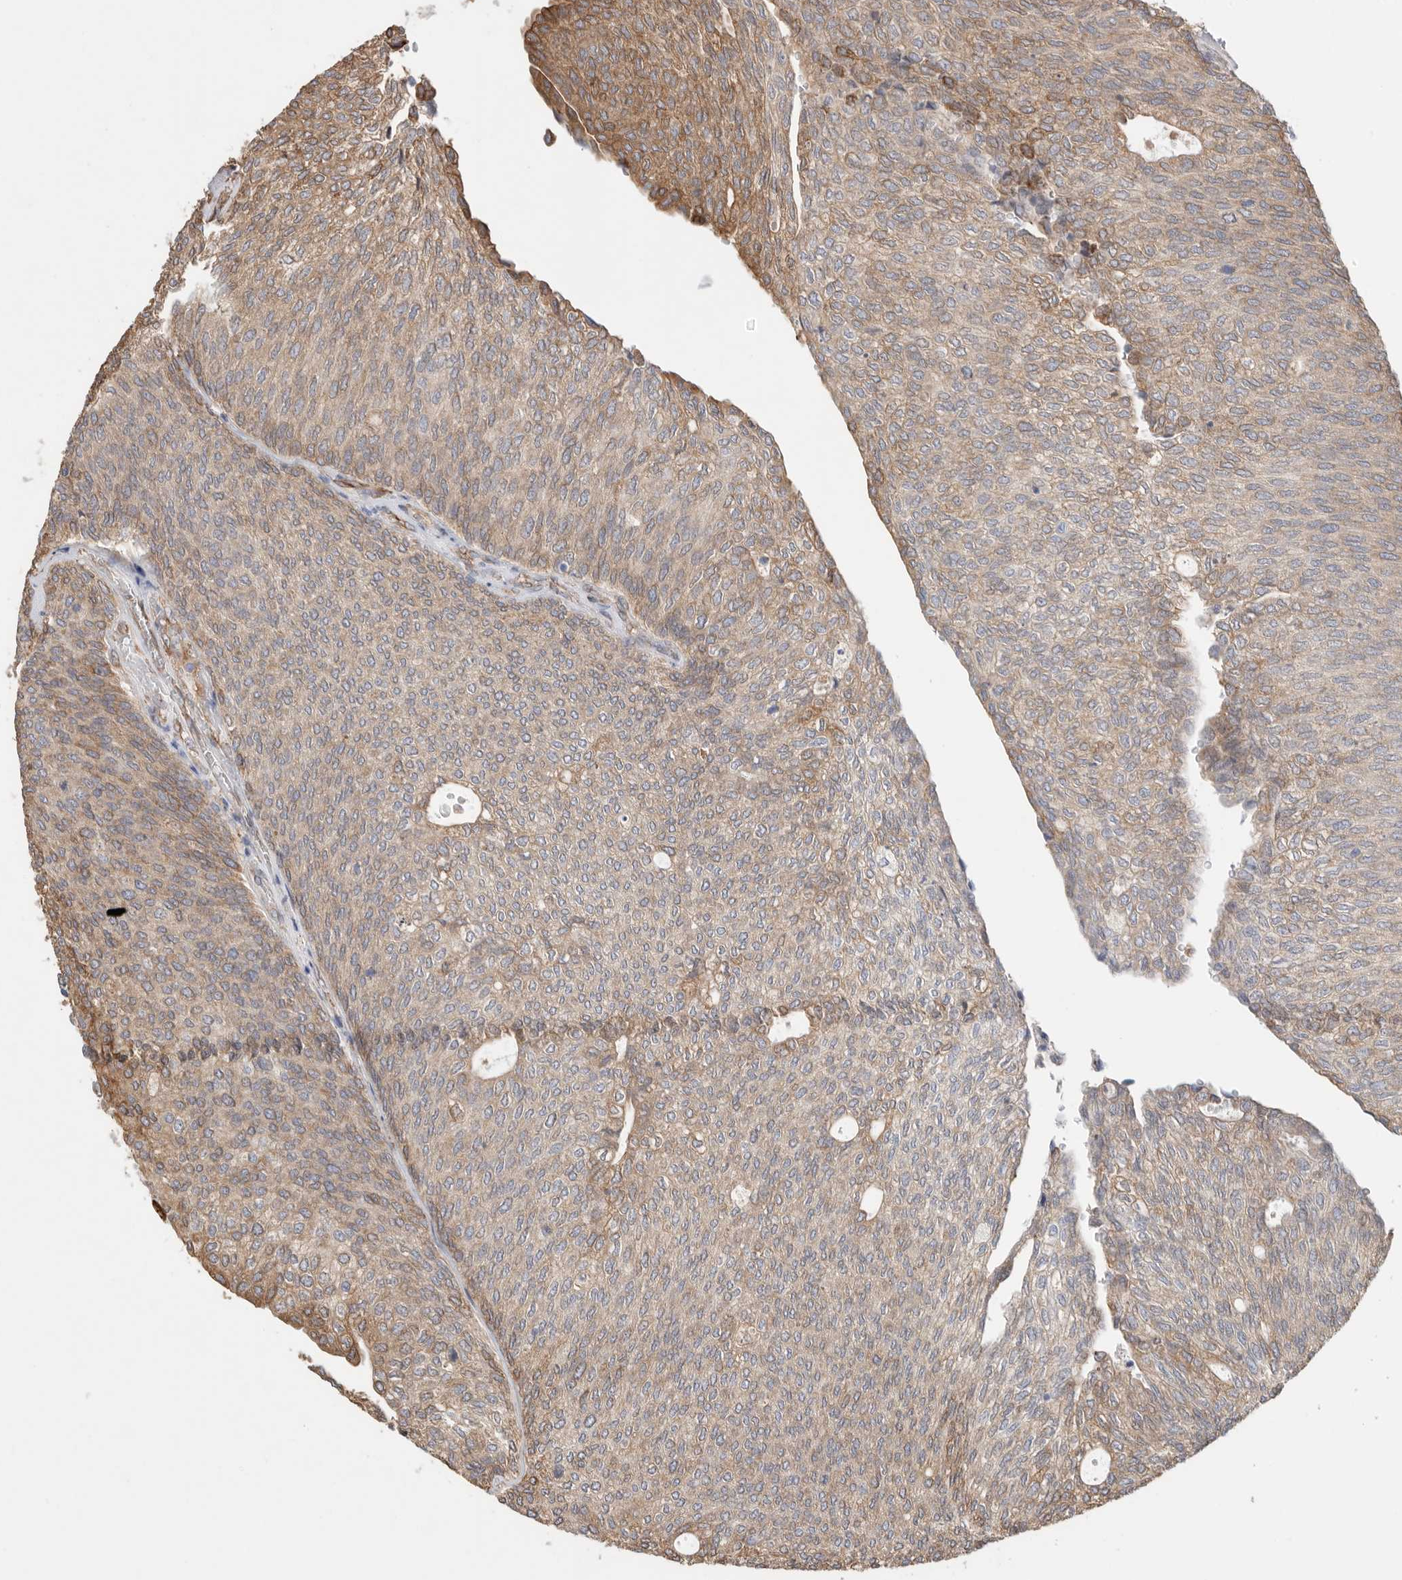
{"staining": {"intensity": "moderate", "quantity": ">75%", "location": "cytoplasmic/membranous"}, "tissue": "urothelial cancer", "cell_type": "Tumor cells", "image_type": "cancer", "snomed": [{"axis": "morphology", "description": "Urothelial carcinoma, Low grade"}, {"axis": "topography", "description": "Urinary bladder"}], "caption": "Immunohistochemistry photomicrograph of neoplastic tissue: human low-grade urothelial carcinoma stained using immunohistochemistry (IHC) demonstrates medium levels of moderate protein expression localized specifically in the cytoplasmic/membranous of tumor cells, appearing as a cytoplasmic/membranous brown color.", "gene": "BLOC1S5", "patient": {"sex": "female", "age": 79}}